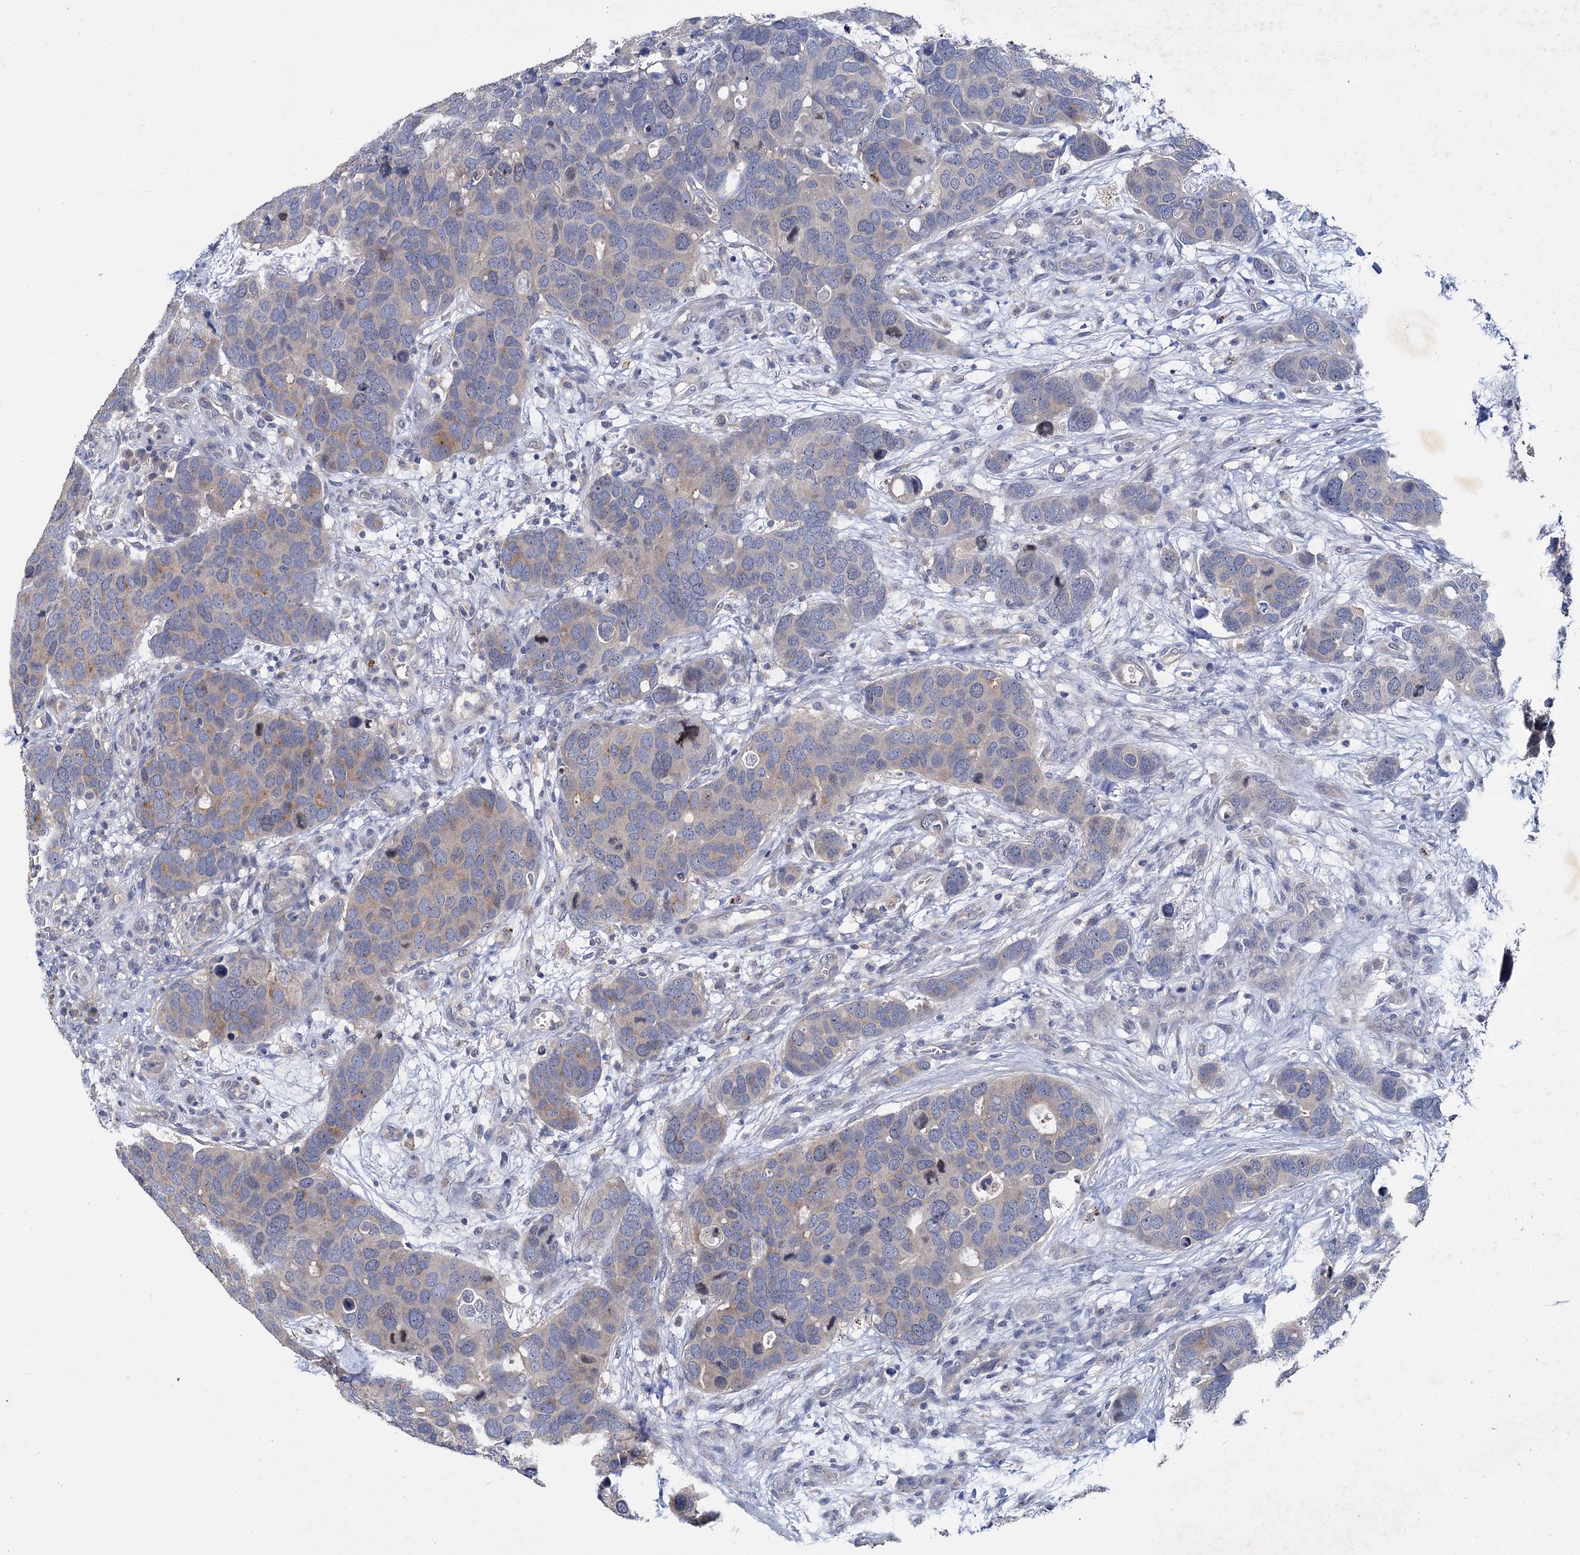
{"staining": {"intensity": "weak", "quantity": "<25%", "location": "cytoplasmic/membranous"}, "tissue": "breast cancer", "cell_type": "Tumor cells", "image_type": "cancer", "snomed": [{"axis": "morphology", "description": "Duct carcinoma"}, {"axis": "topography", "description": "Breast"}], "caption": "The immunohistochemistry (IHC) image has no significant expression in tumor cells of breast invasive ductal carcinoma tissue. The staining is performed using DAB brown chromogen with nuclei counter-stained in using hematoxylin.", "gene": "ATP9A", "patient": {"sex": "female", "age": 83}}